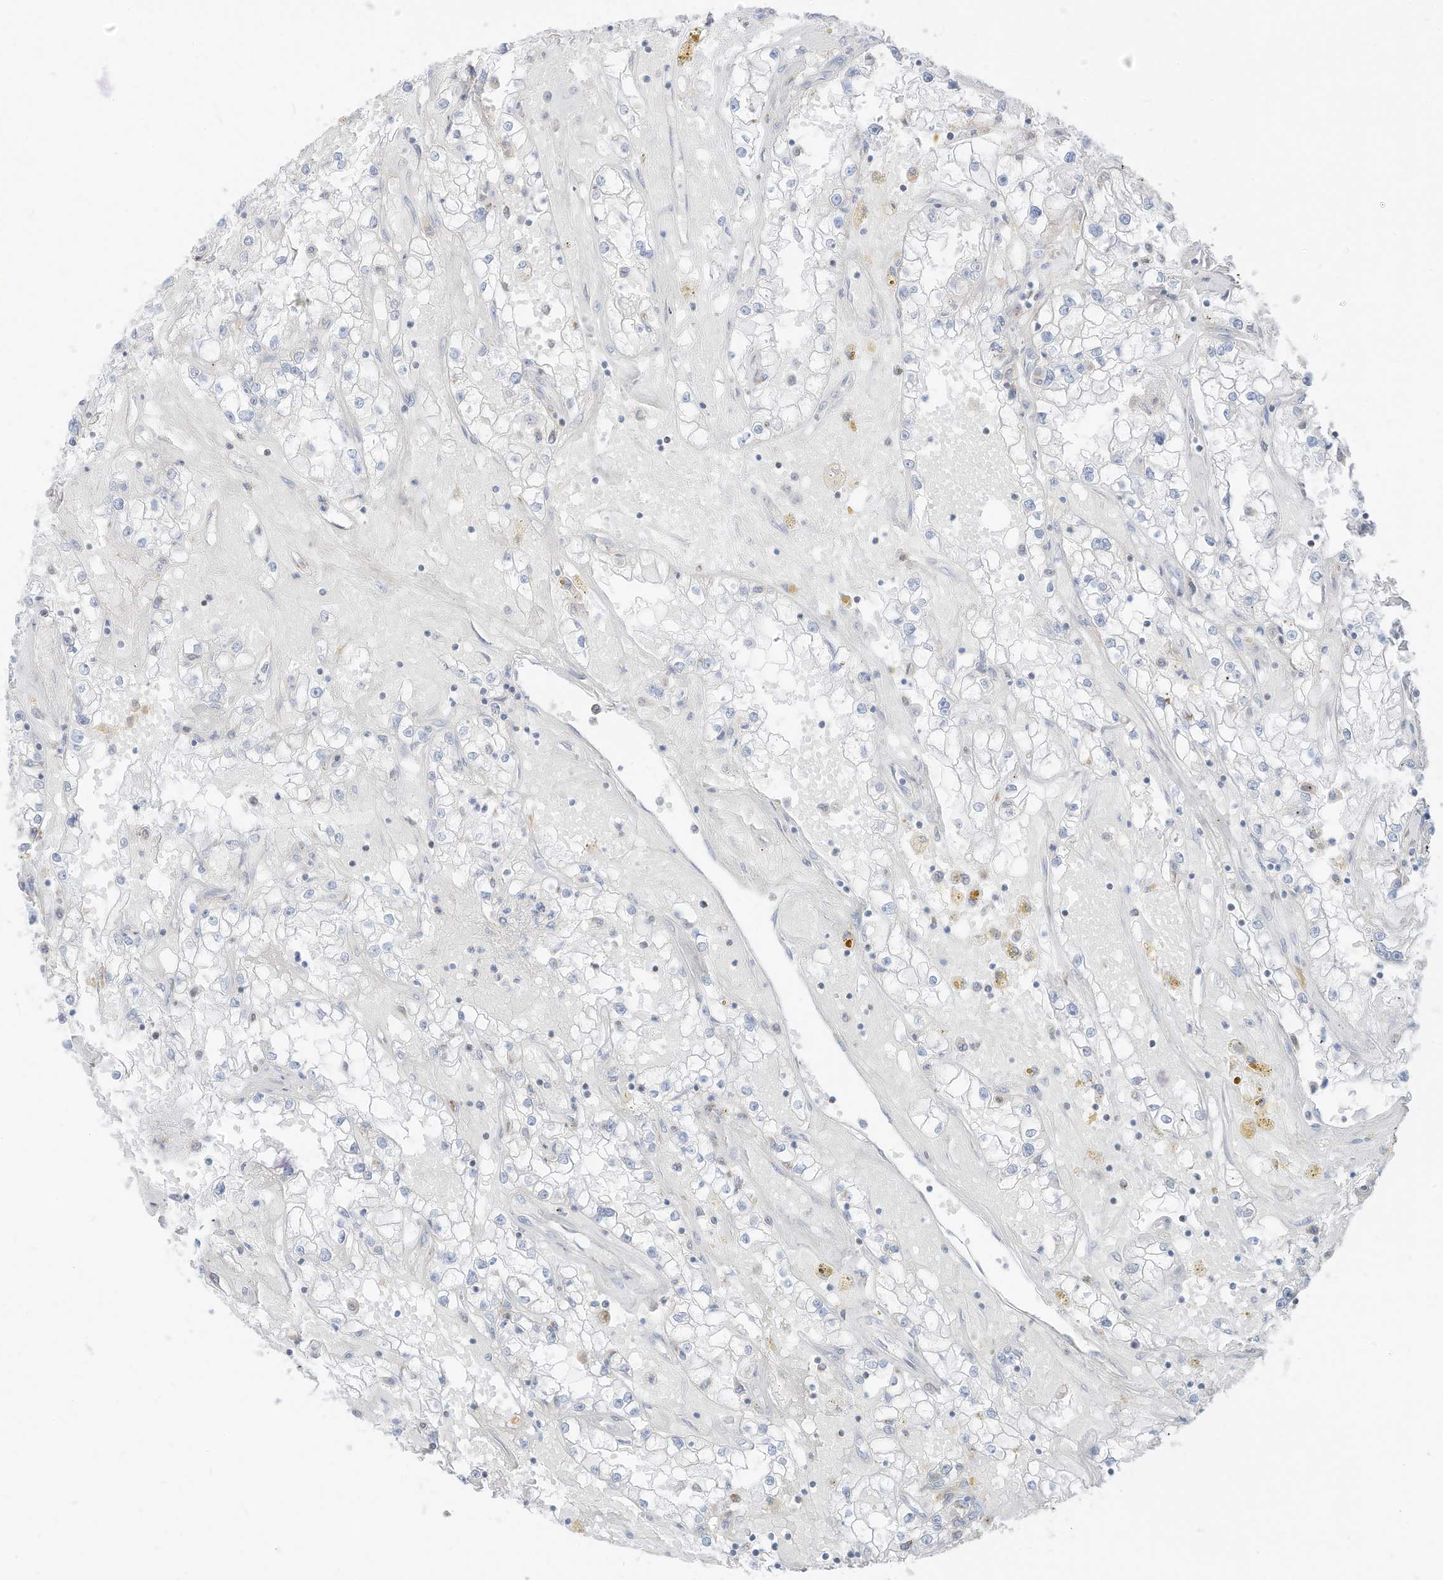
{"staining": {"intensity": "negative", "quantity": "none", "location": "none"}, "tissue": "renal cancer", "cell_type": "Tumor cells", "image_type": "cancer", "snomed": [{"axis": "morphology", "description": "Adenocarcinoma, NOS"}, {"axis": "topography", "description": "Kidney"}], "caption": "Renal cancer (adenocarcinoma) was stained to show a protein in brown. There is no significant positivity in tumor cells.", "gene": "ETHE1", "patient": {"sex": "male", "age": 56}}